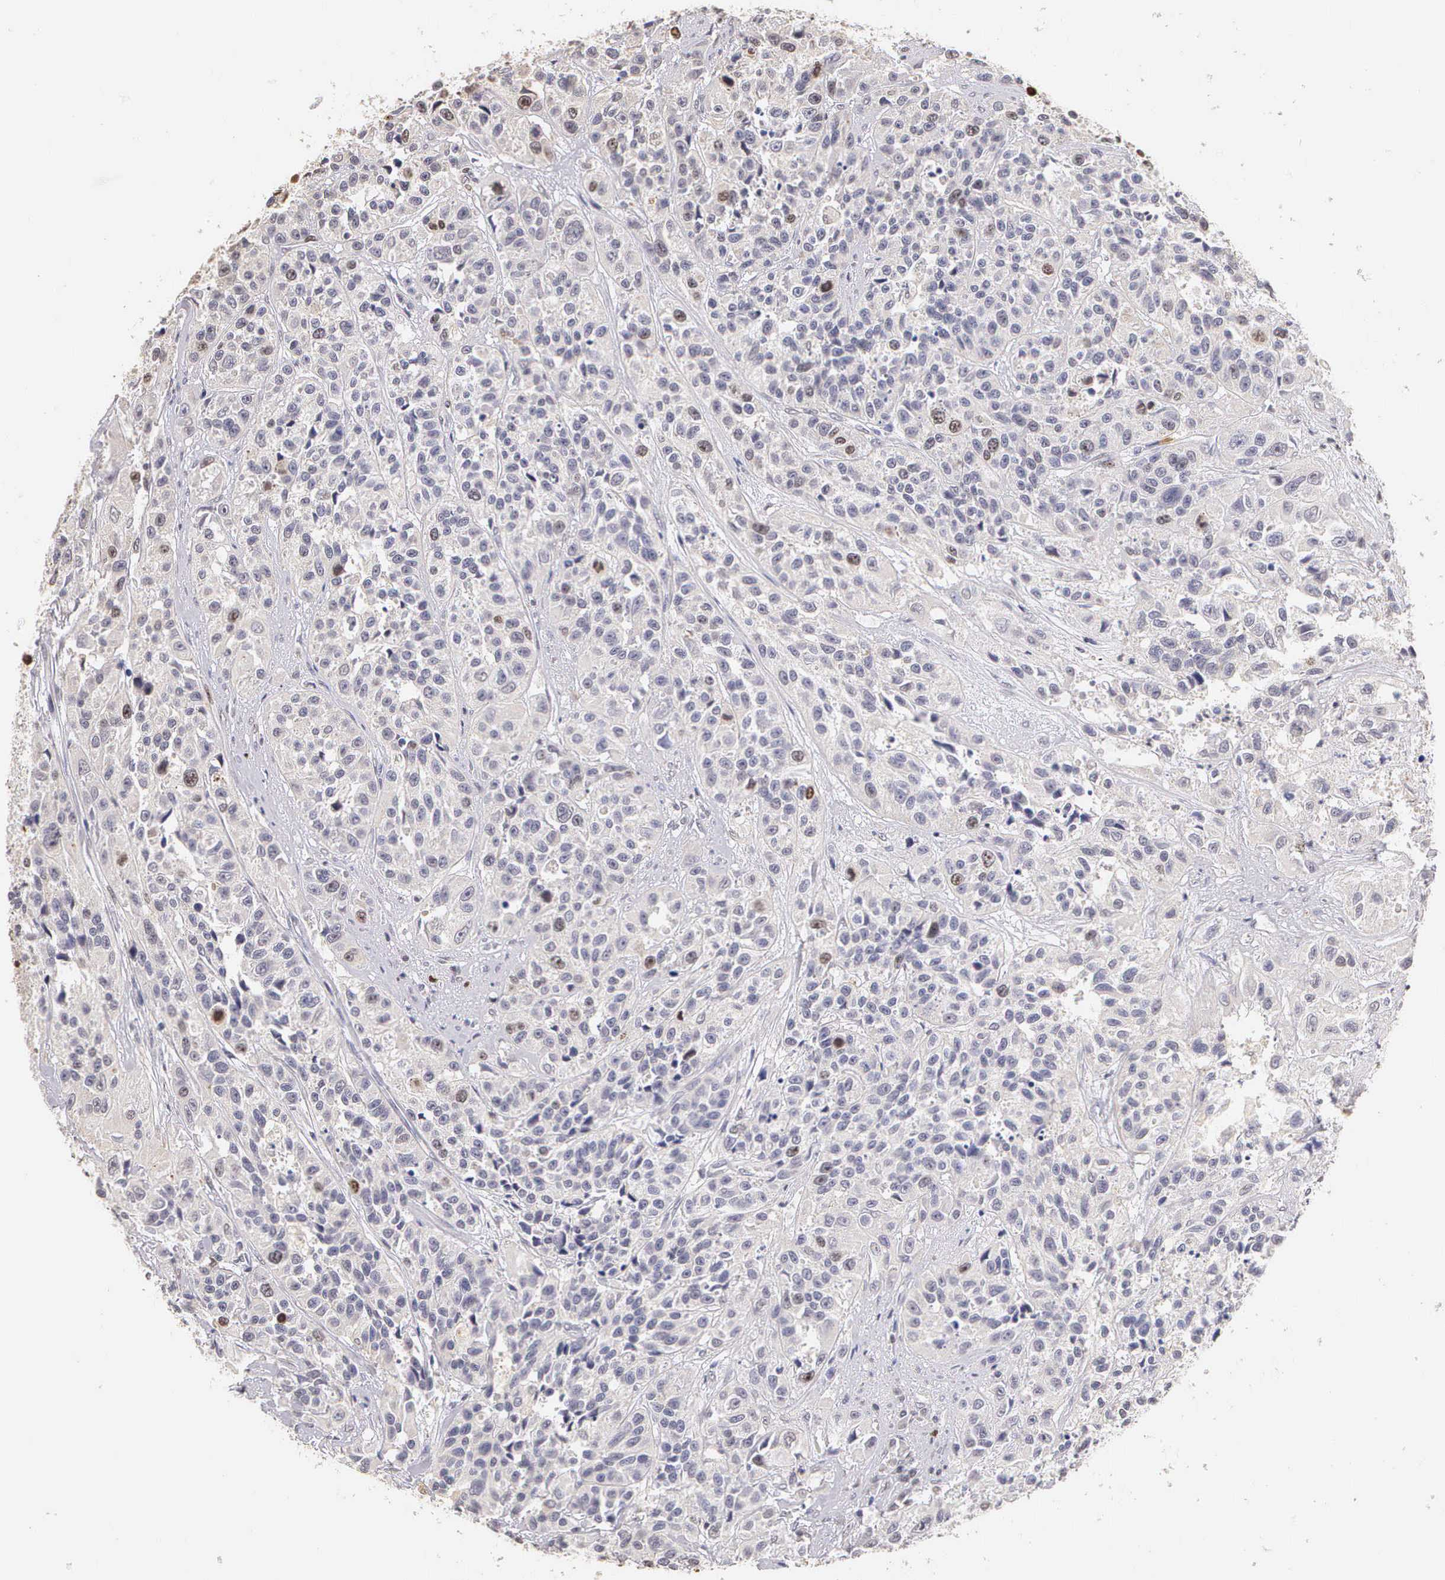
{"staining": {"intensity": "weak", "quantity": "<25%", "location": "nuclear"}, "tissue": "urothelial cancer", "cell_type": "Tumor cells", "image_type": "cancer", "snomed": [{"axis": "morphology", "description": "Urothelial carcinoma, High grade"}, {"axis": "topography", "description": "Urinary bladder"}], "caption": "Tumor cells show no significant protein positivity in urothelial carcinoma (high-grade). Nuclei are stained in blue.", "gene": "MKI67", "patient": {"sex": "female", "age": 81}}